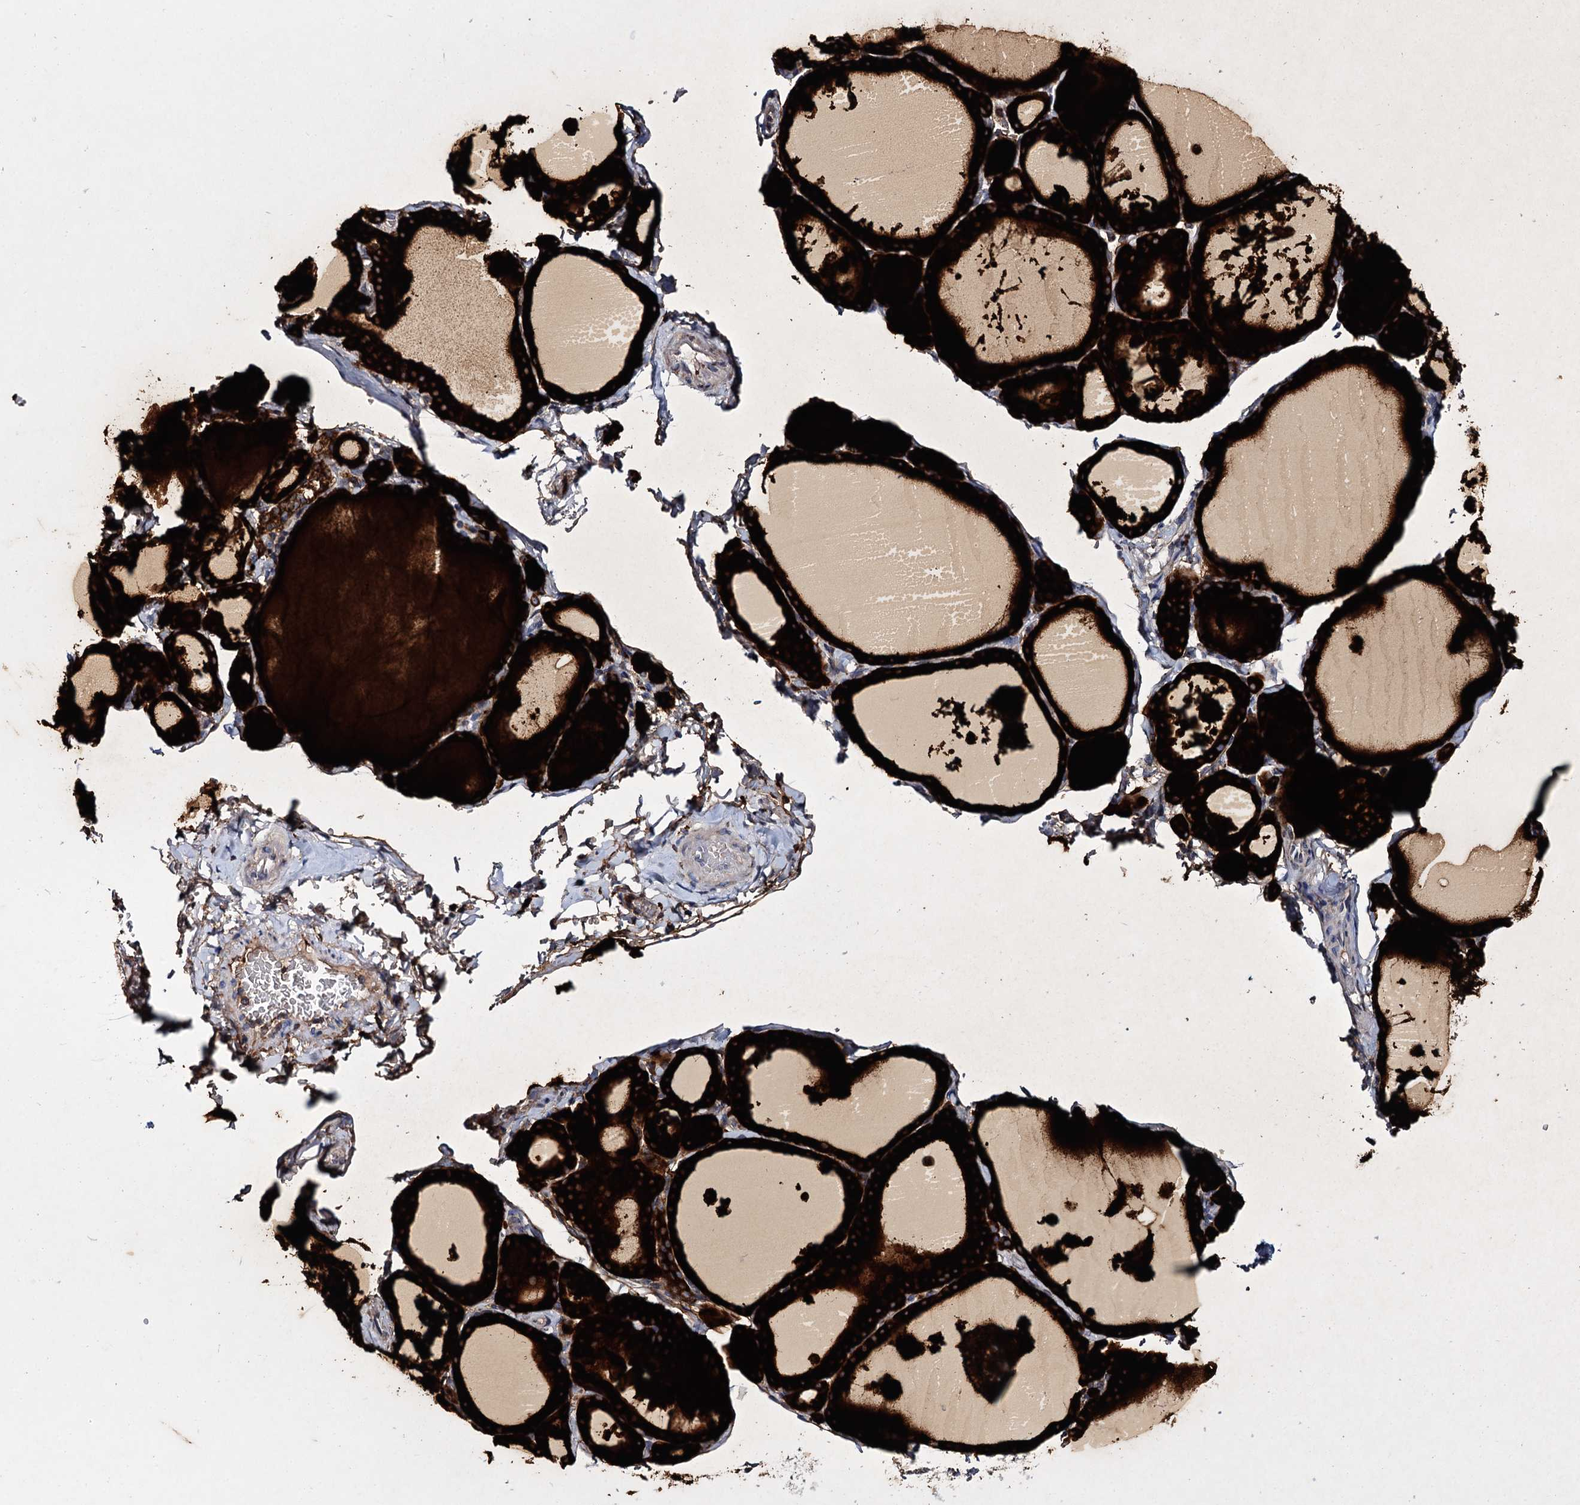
{"staining": {"intensity": "strong", "quantity": ">75%", "location": "cytoplasmic/membranous"}, "tissue": "thyroid gland", "cell_type": "Glandular cells", "image_type": "normal", "snomed": [{"axis": "morphology", "description": "Normal tissue, NOS"}, {"axis": "topography", "description": "Thyroid gland"}], "caption": "Thyroid gland was stained to show a protein in brown. There is high levels of strong cytoplasmic/membranous staining in approximately >75% of glandular cells. Using DAB (3,3'-diaminobenzidine) (brown) and hematoxylin (blue) stains, captured at high magnification using brightfield microscopy.", "gene": "UBASH3B", "patient": {"sex": "male", "age": 56}}